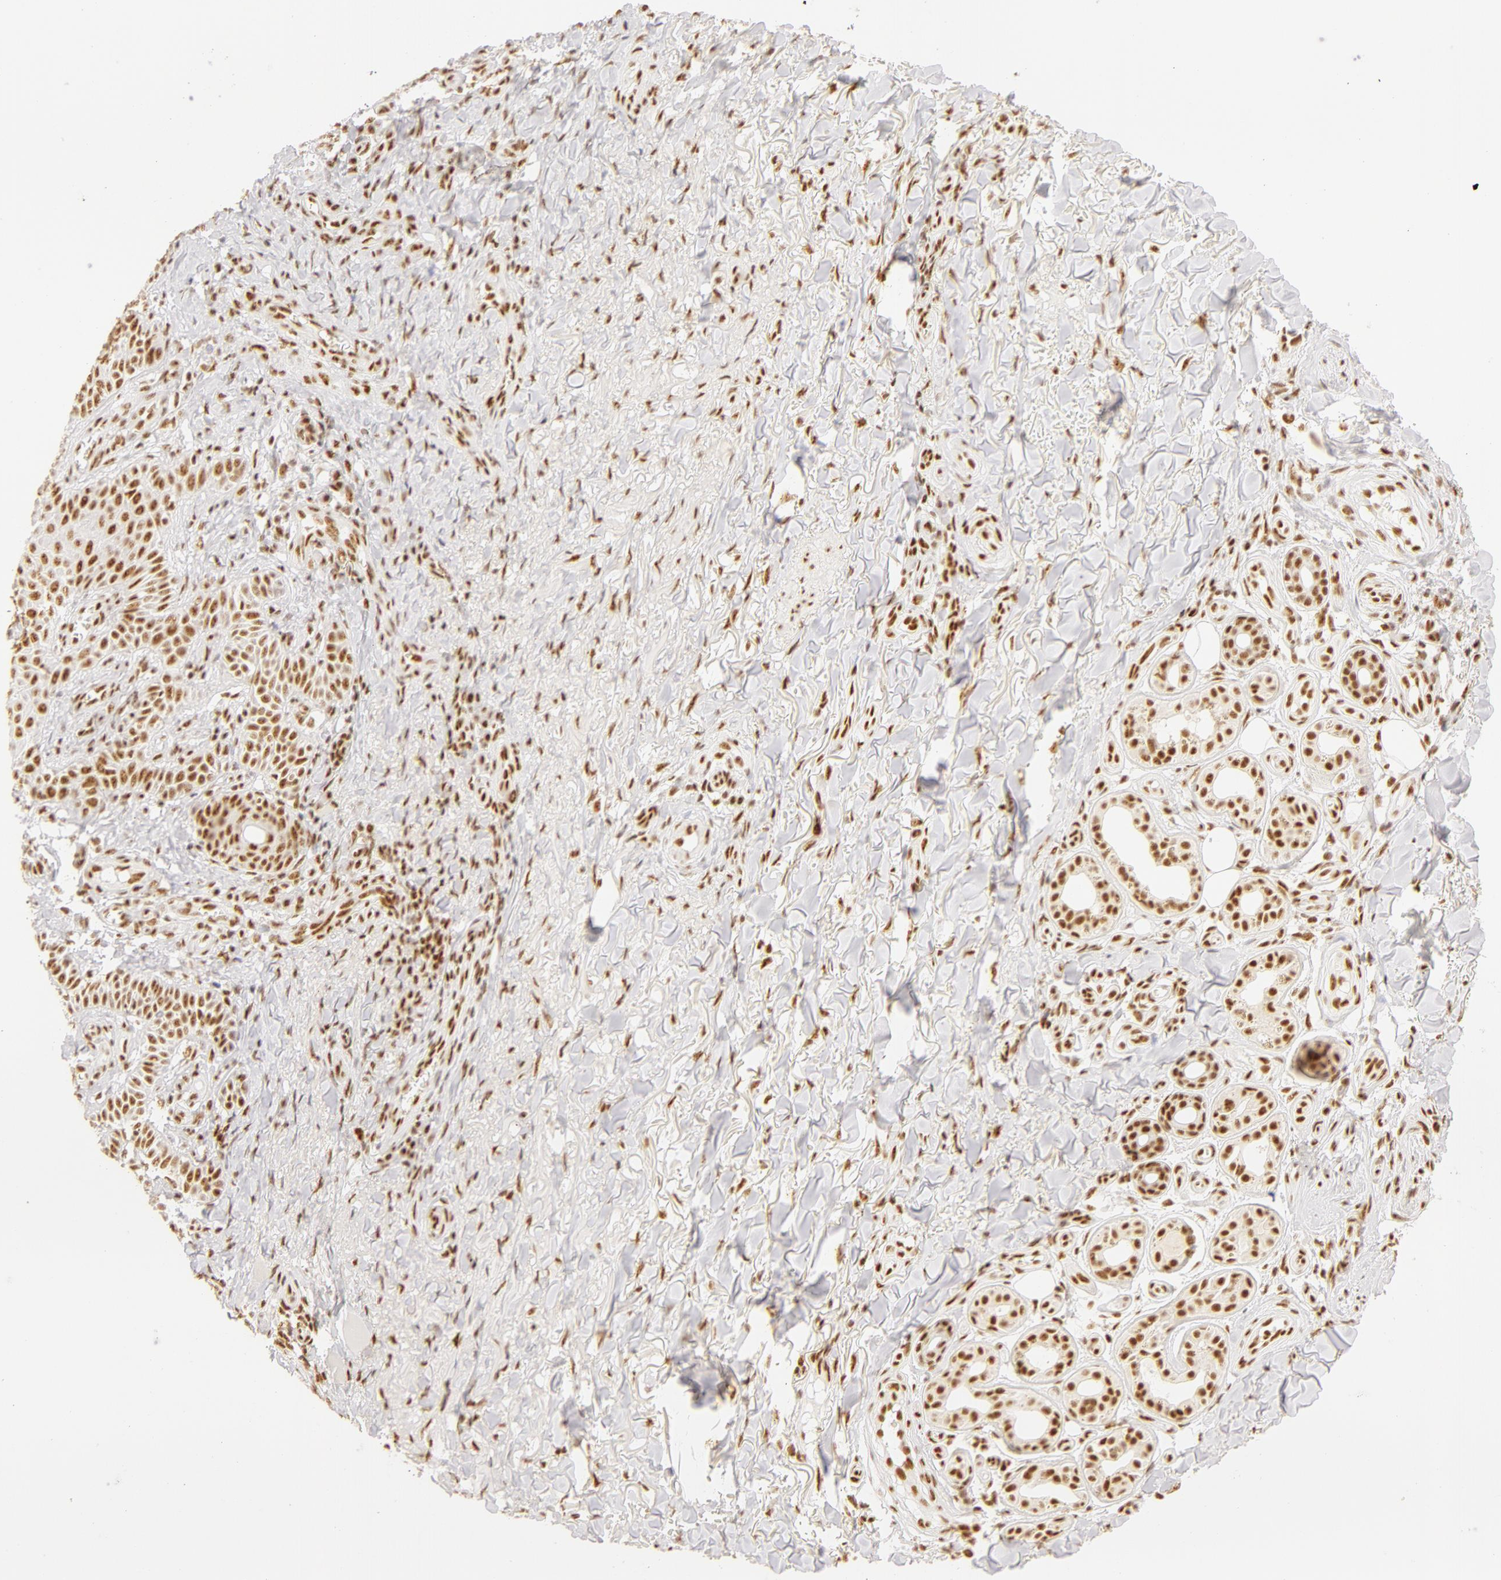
{"staining": {"intensity": "weak", "quantity": ">75%", "location": "nuclear"}, "tissue": "skin cancer", "cell_type": "Tumor cells", "image_type": "cancer", "snomed": [{"axis": "morphology", "description": "Basal cell carcinoma"}, {"axis": "topography", "description": "Skin"}], "caption": "An image of human skin cancer stained for a protein reveals weak nuclear brown staining in tumor cells. Immunohistochemistry stains the protein of interest in brown and the nuclei are stained blue.", "gene": "RBM39", "patient": {"sex": "male", "age": 81}}